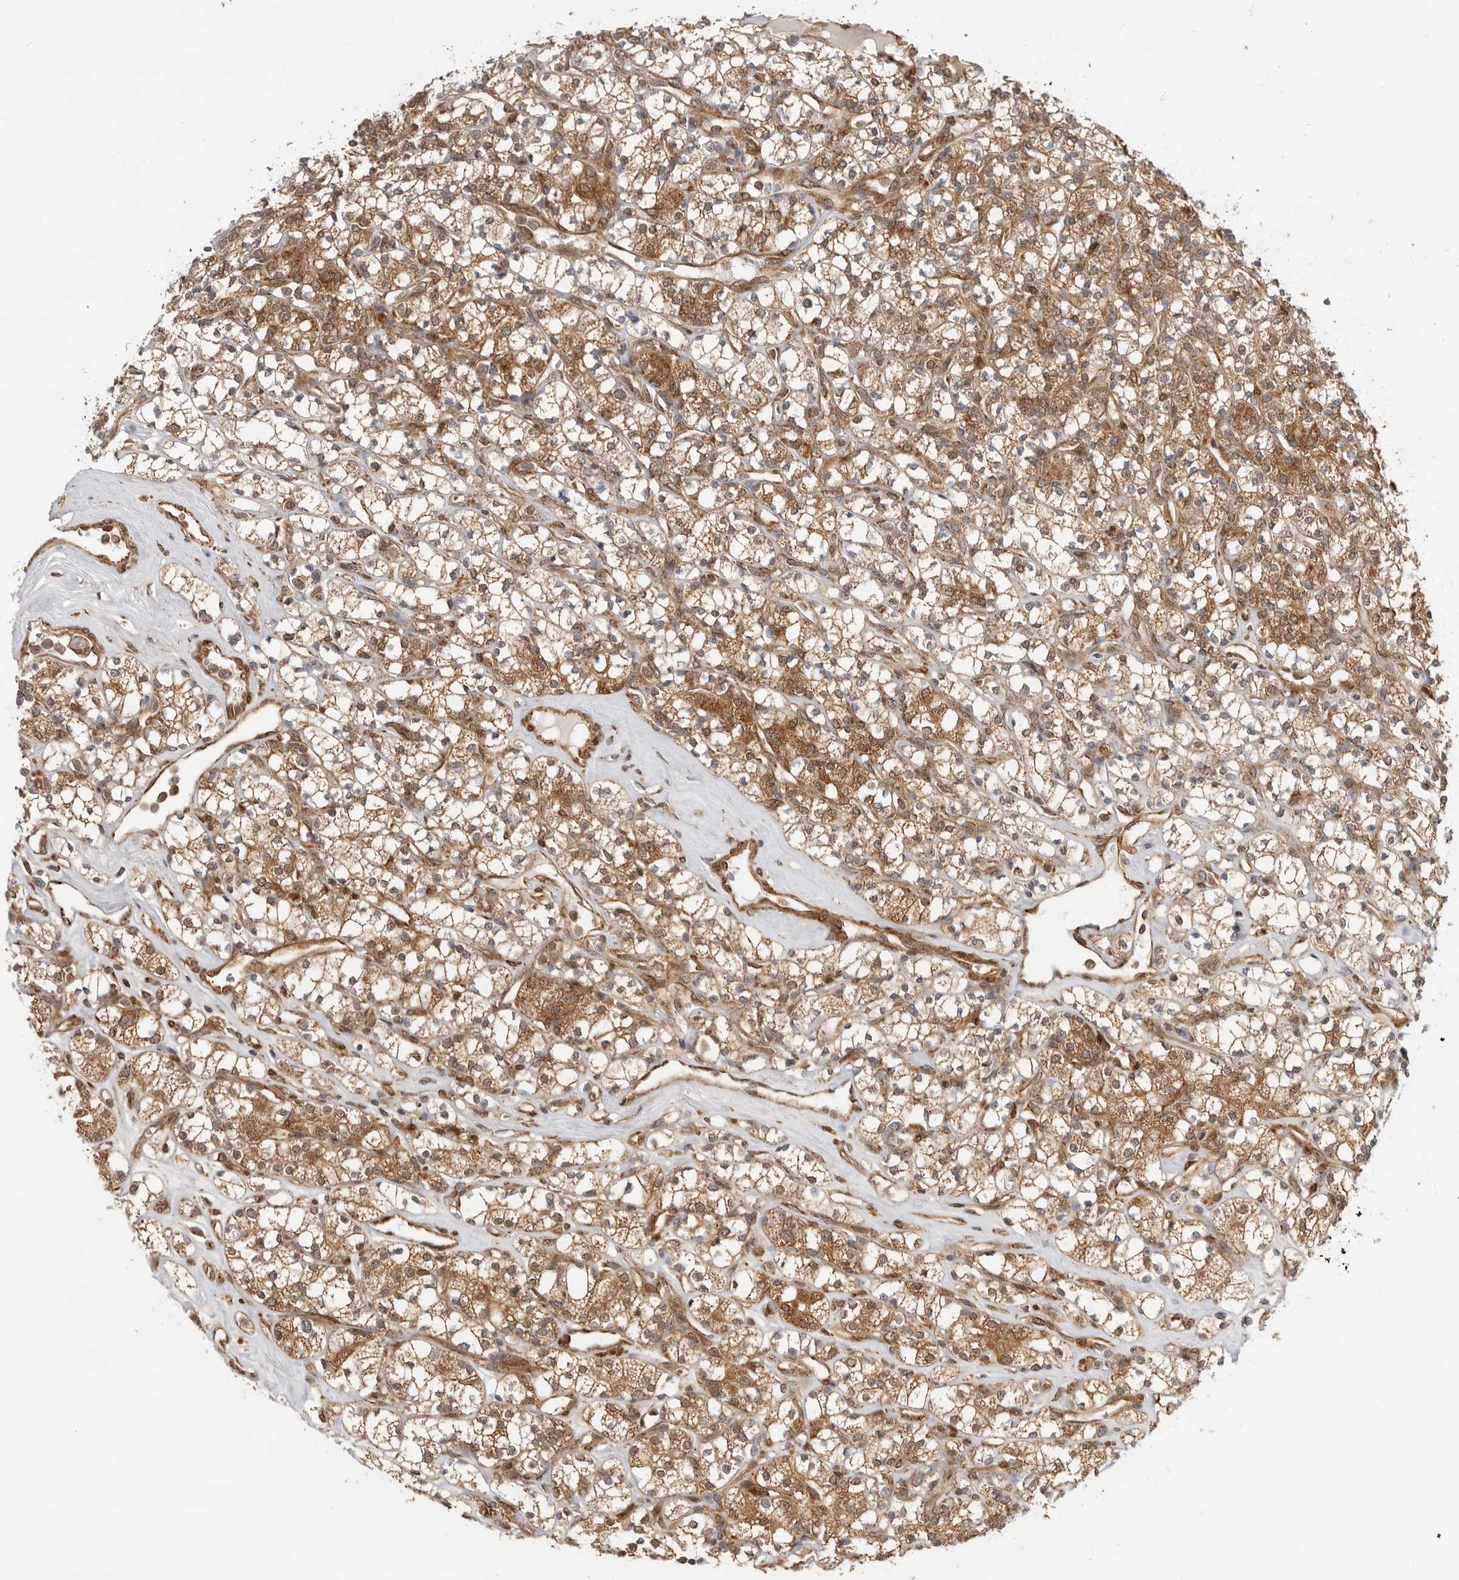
{"staining": {"intensity": "moderate", "quantity": ">75%", "location": "cytoplasmic/membranous"}, "tissue": "renal cancer", "cell_type": "Tumor cells", "image_type": "cancer", "snomed": [{"axis": "morphology", "description": "Adenocarcinoma, NOS"}, {"axis": "topography", "description": "Kidney"}], "caption": "The immunohistochemical stain highlights moderate cytoplasmic/membranous positivity in tumor cells of adenocarcinoma (renal) tissue.", "gene": "DCAF8", "patient": {"sex": "male", "age": 77}}